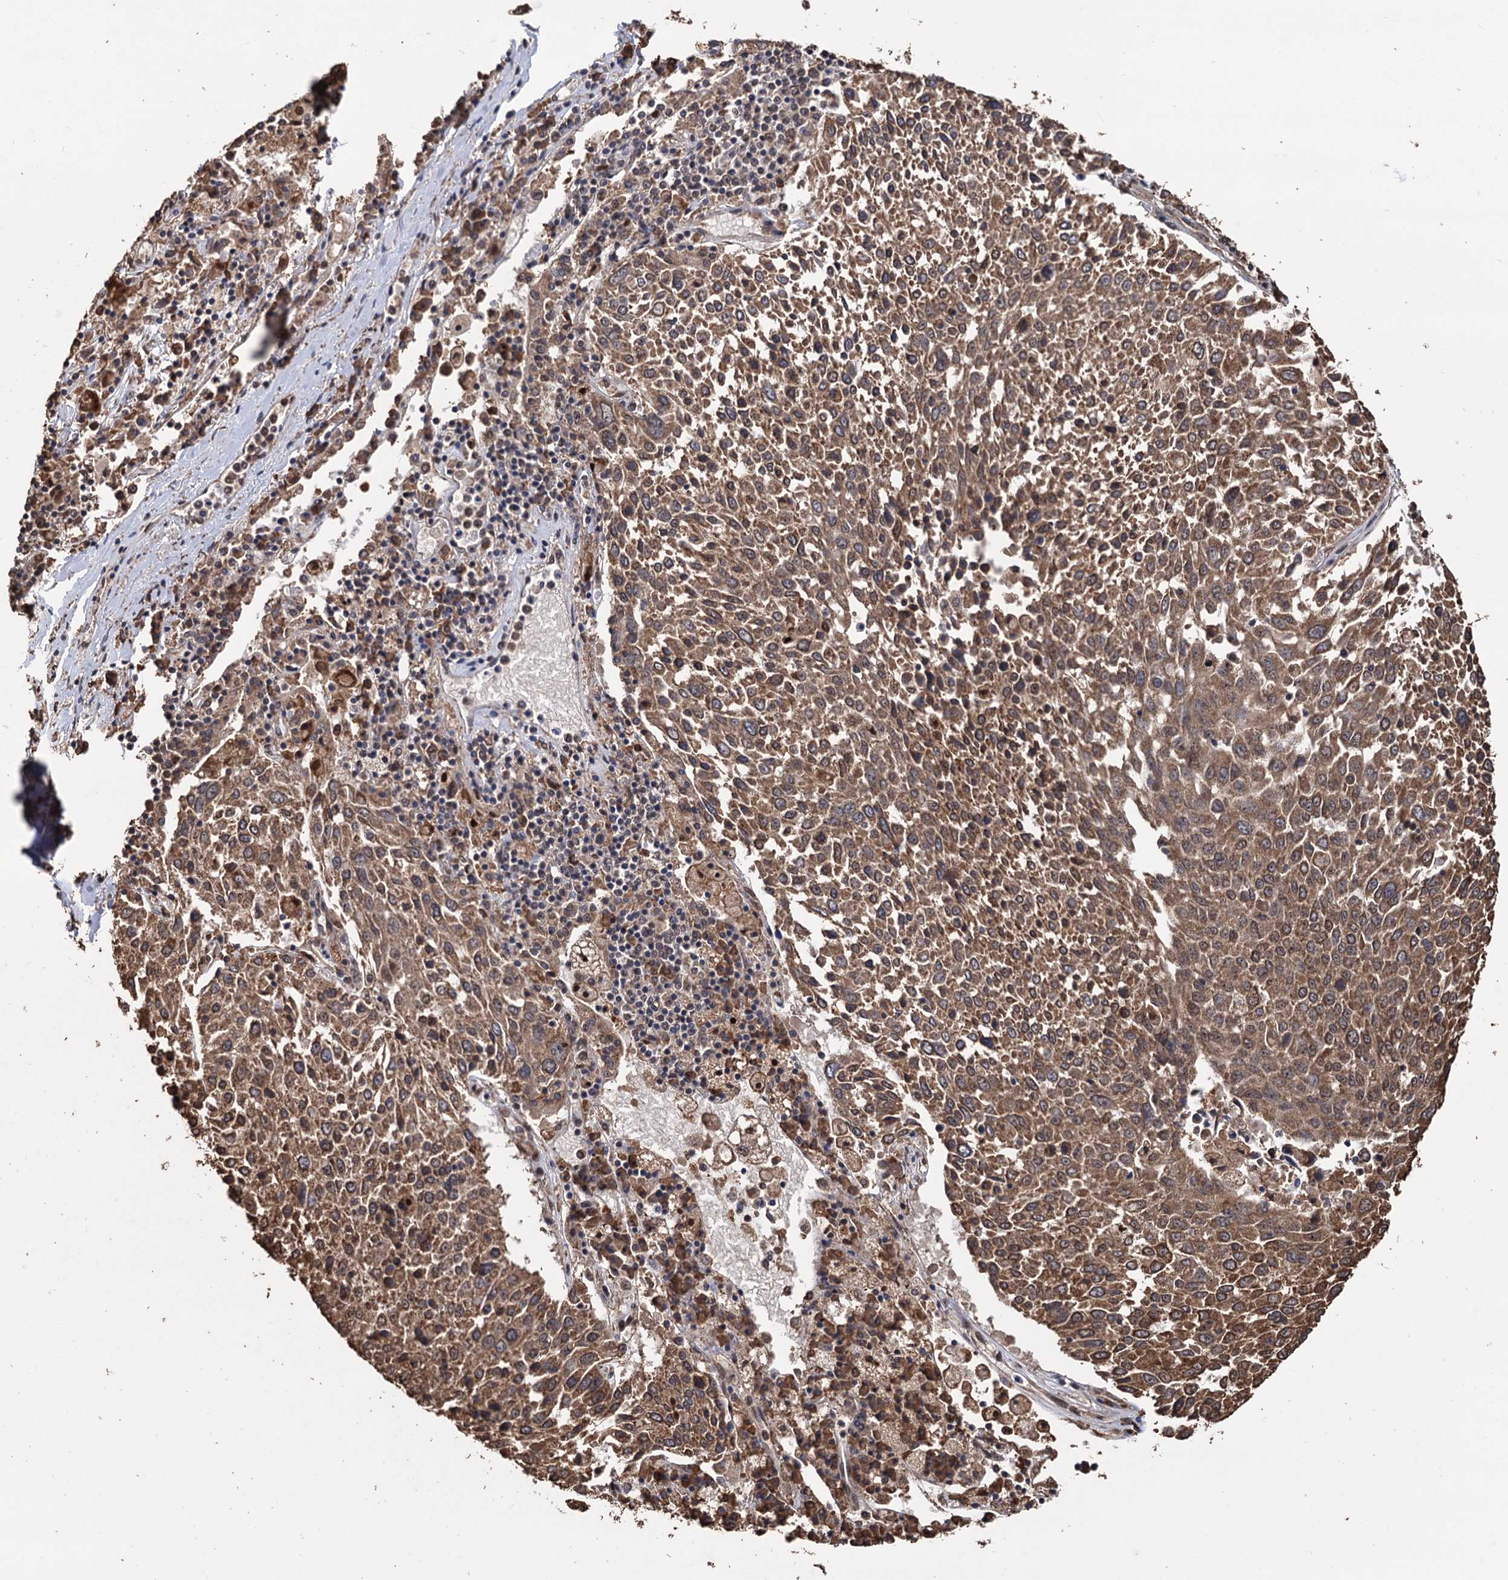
{"staining": {"intensity": "moderate", "quantity": ">75%", "location": "cytoplasmic/membranous"}, "tissue": "lung cancer", "cell_type": "Tumor cells", "image_type": "cancer", "snomed": [{"axis": "morphology", "description": "Squamous cell carcinoma, NOS"}, {"axis": "topography", "description": "Lung"}], "caption": "High-power microscopy captured an immunohistochemistry (IHC) photomicrograph of squamous cell carcinoma (lung), revealing moderate cytoplasmic/membranous staining in about >75% of tumor cells.", "gene": "TBC1D12", "patient": {"sex": "male", "age": 65}}